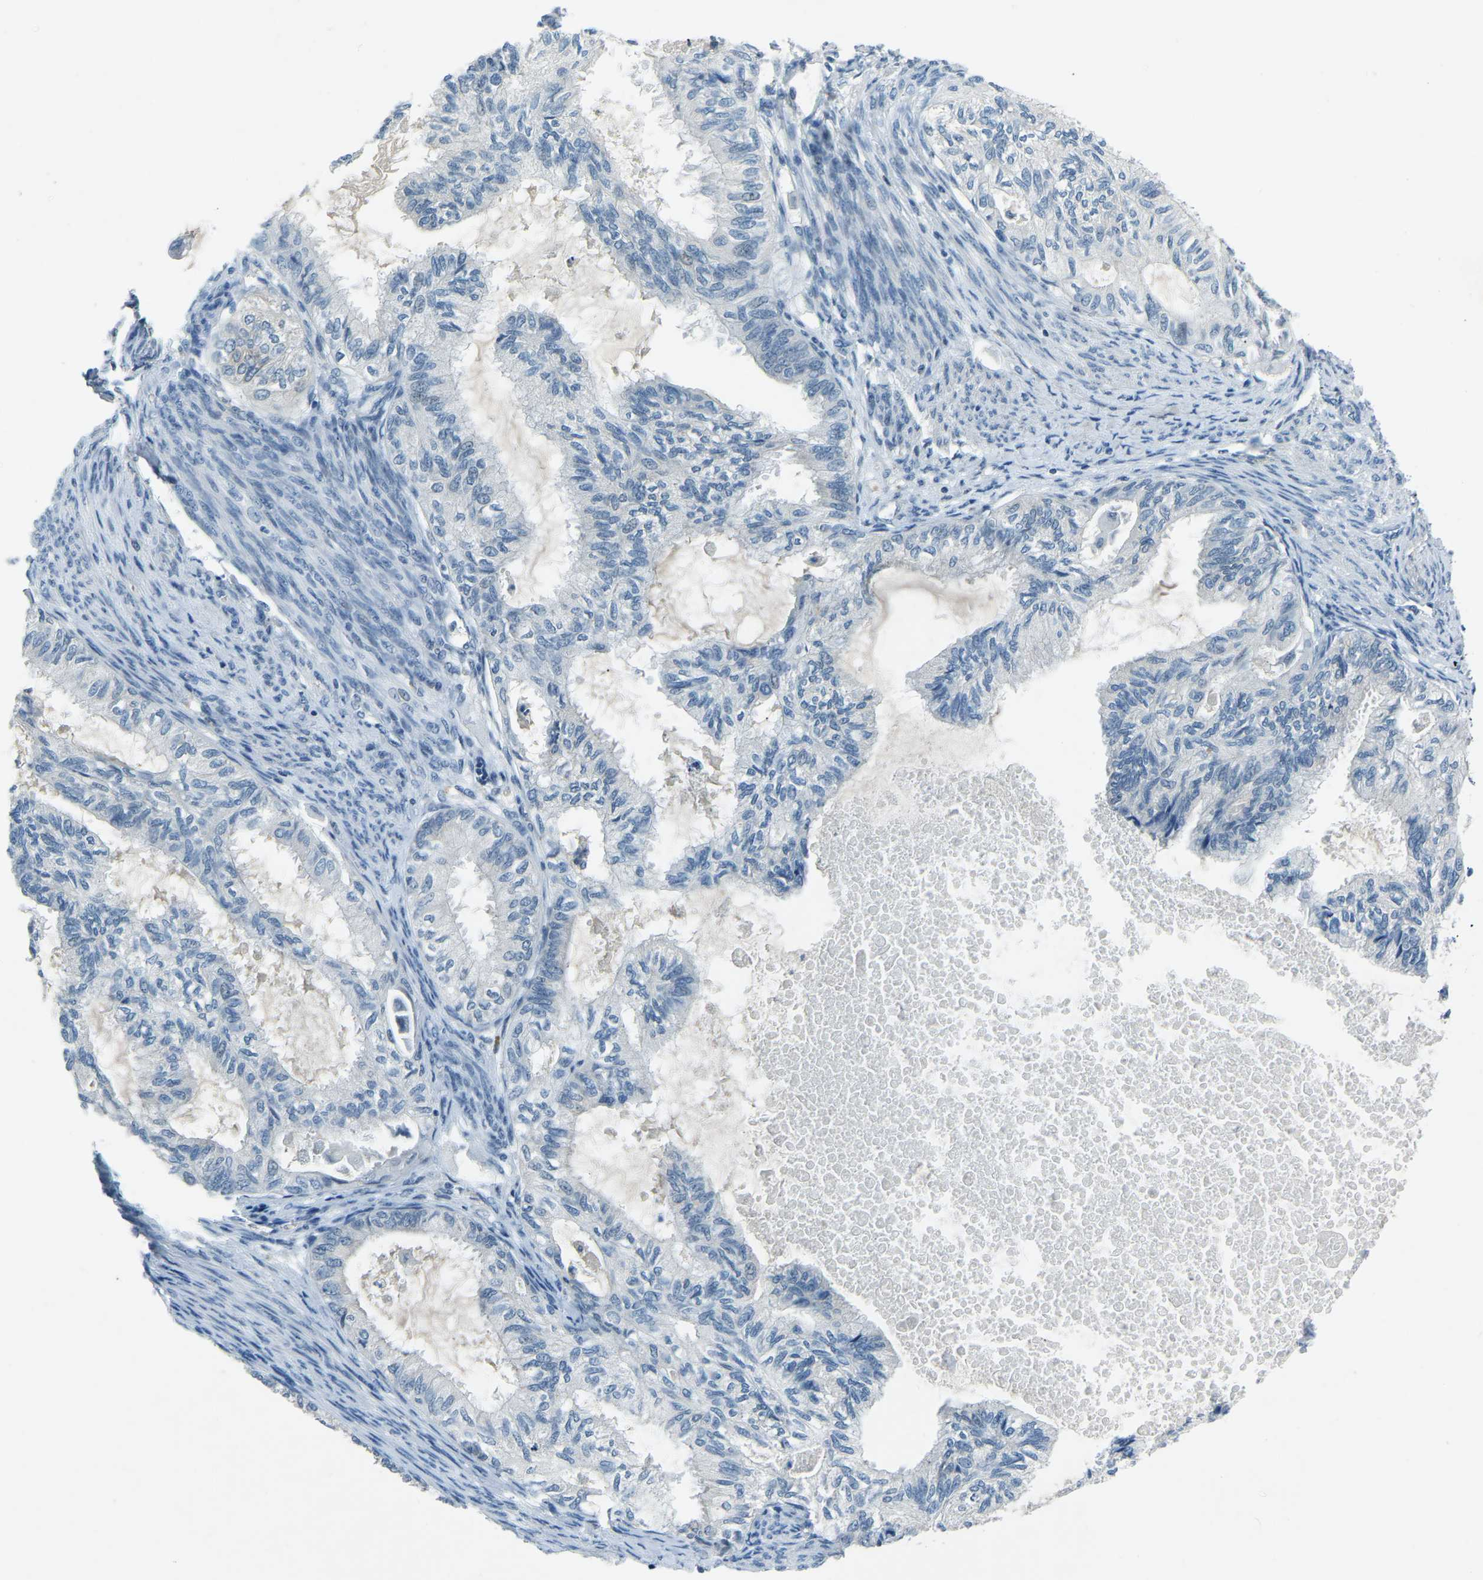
{"staining": {"intensity": "negative", "quantity": "none", "location": "none"}, "tissue": "cervical cancer", "cell_type": "Tumor cells", "image_type": "cancer", "snomed": [{"axis": "morphology", "description": "Normal tissue, NOS"}, {"axis": "morphology", "description": "Adenocarcinoma, NOS"}, {"axis": "topography", "description": "Cervix"}, {"axis": "topography", "description": "Endometrium"}], "caption": "An IHC histopathology image of adenocarcinoma (cervical) is shown. There is no staining in tumor cells of adenocarcinoma (cervical).", "gene": "XIRP1", "patient": {"sex": "female", "age": 86}}